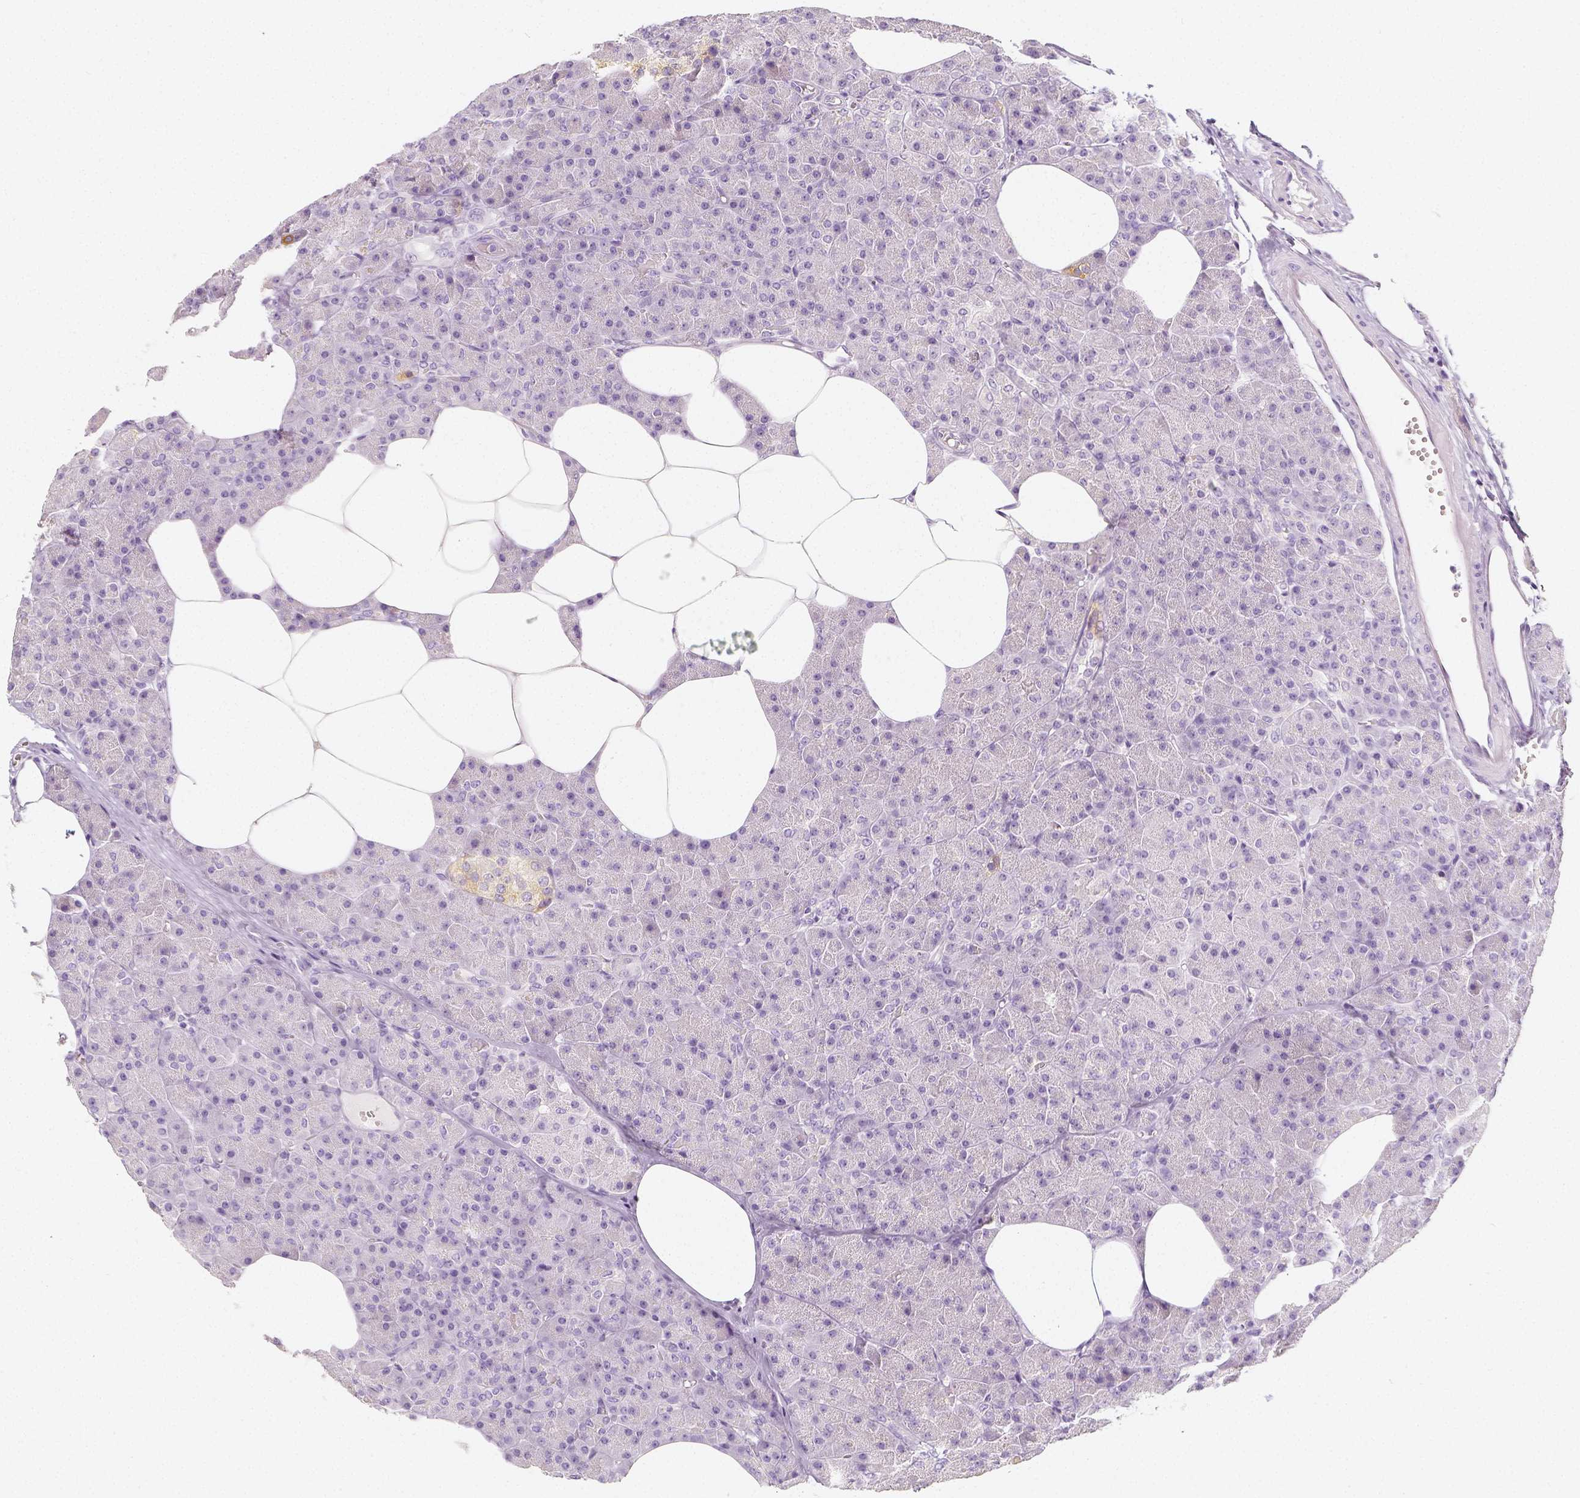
{"staining": {"intensity": "negative", "quantity": "none", "location": "none"}, "tissue": "pancreas", "cell_type": "Exocrine glandular cells", "image_type": "normal", "snomed": [{"axis": "morphology", "description": "Normal tissue, NOS"}, {"axis": "topography", "description": "Pancreas"}], "caption": "A high-resolution photomicrograph shows IHC staining of benign pancreas, which exhibits no significant staining in exocrine glandular cells. (Immunohistochemistry (ihc), brightfield microscopy, high magnification).", "gene": "NECAB2", "patient": {"sex": "female", "age": 45}}